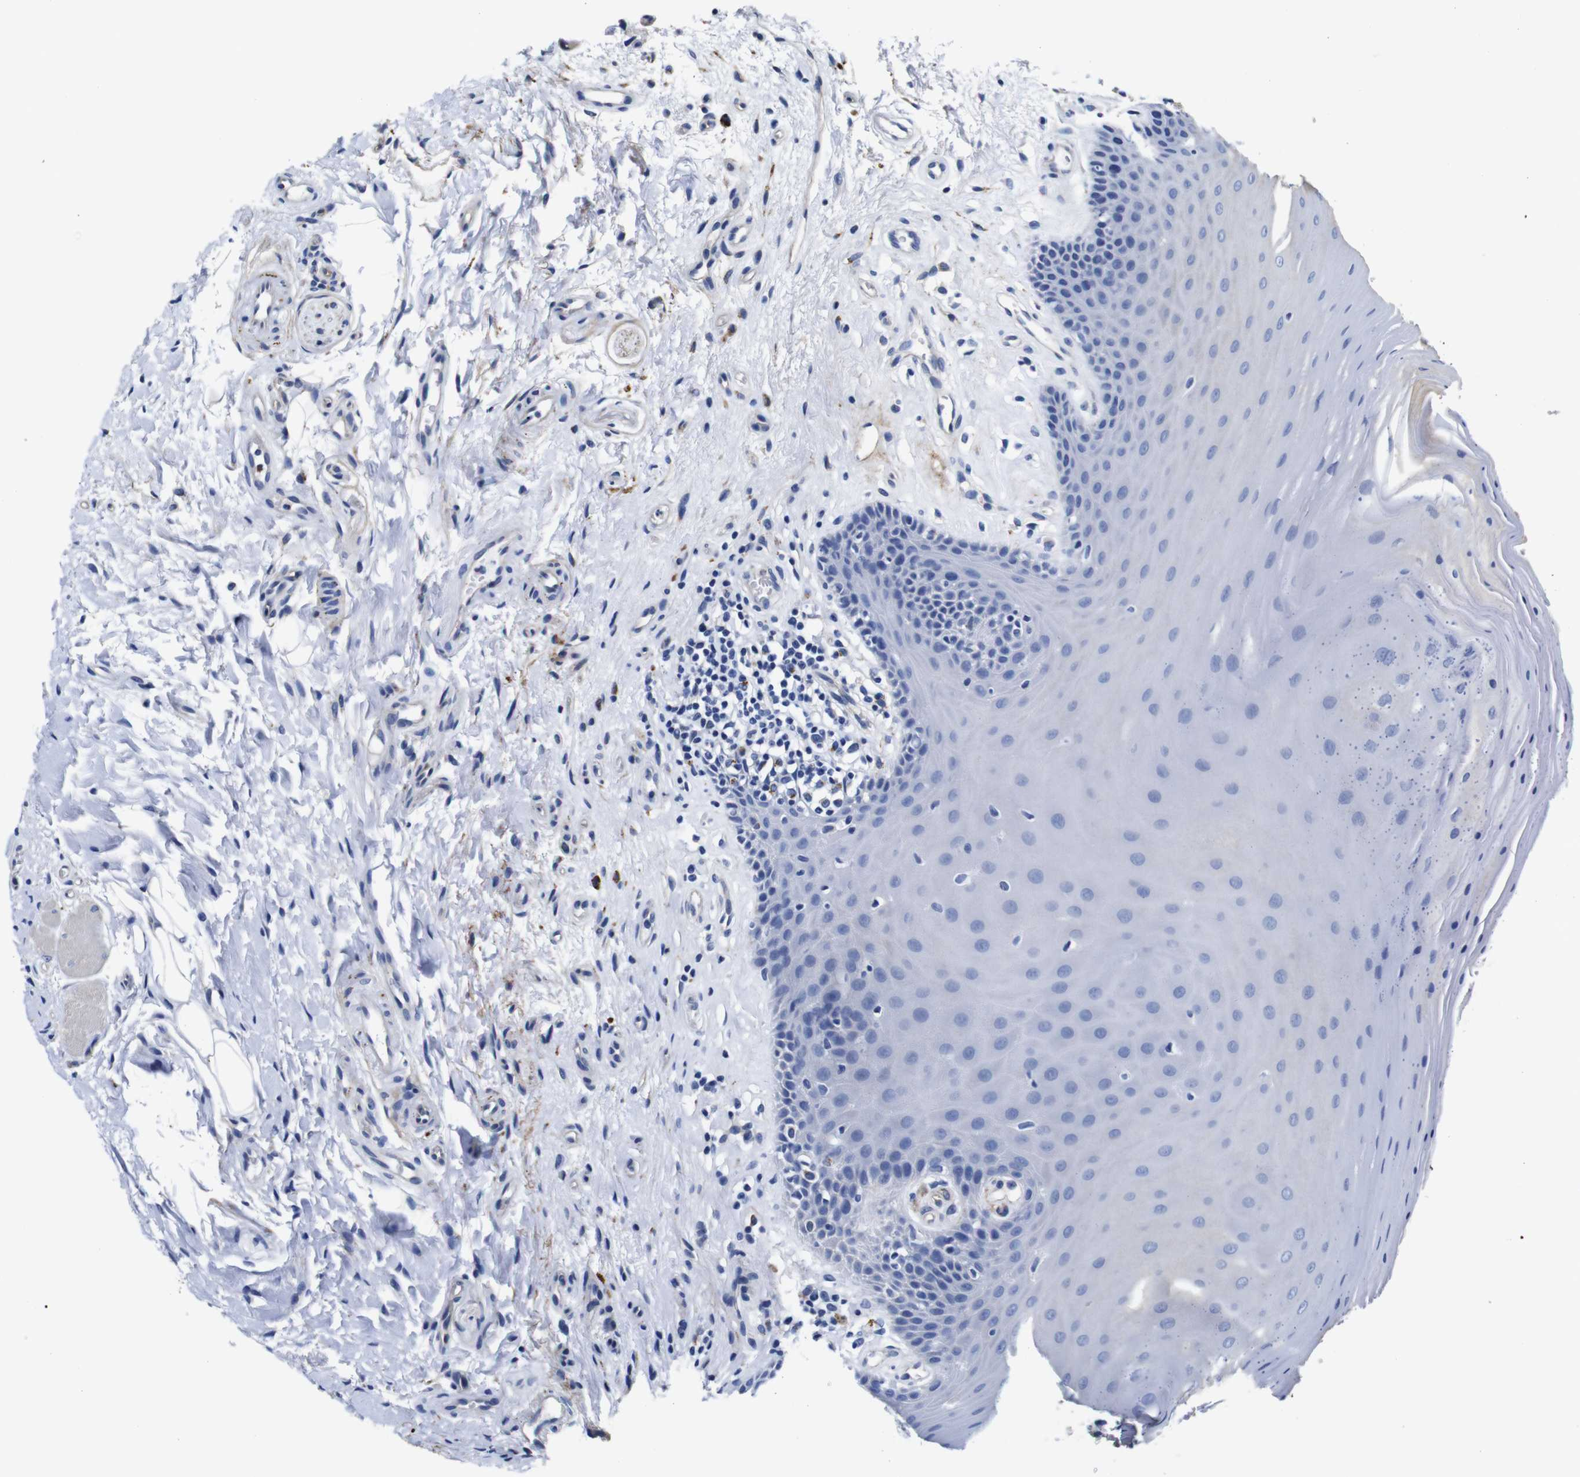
{"staining": {"intensity": "negative", "quantity": "none", "location": "none"}, "tissue": "oral mucosa", "cell_type": "Squamous epithelial cells", "image_type": "normal", "snomed": [{"axis": "morphology", "description": "Normal tissue, NOS"}, {"axis": "topography", "description": "Skeletal muscle"}, {"axis": "topography", "description": "Oral tissue"}], "caption": "Immunohistochemistry photomicrograph of normal human oral mucosa stained for a protein (brown), which displays no staining in squamous epithelial cells.", "gene": "GIMAP2", "patient": {"sex": "male", "age": 58}}